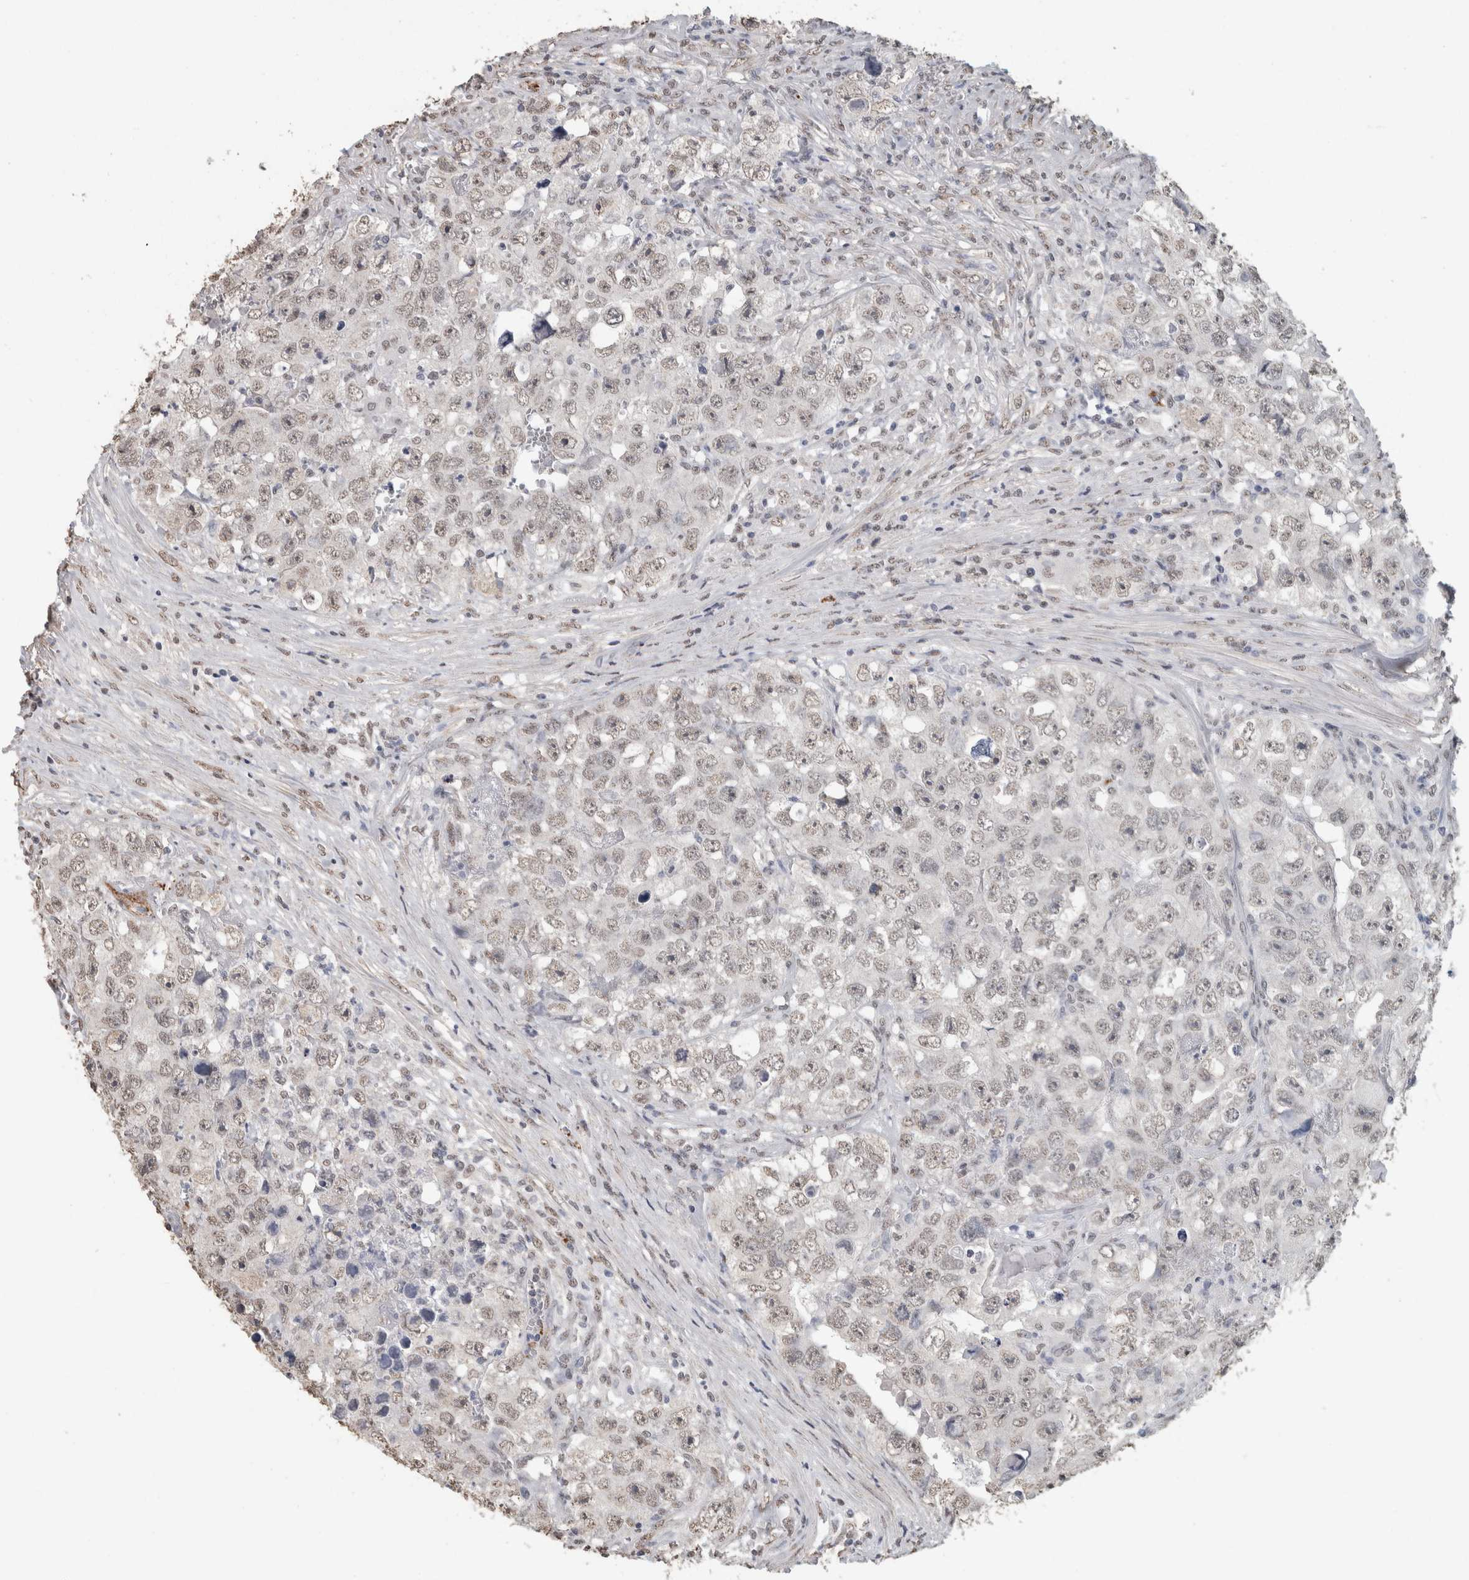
{"staining": {"intensity": "weak", "quantity": "25%-75%", "location": "nuclear"}, "tissue": "testis cancer", "cell_type": "Tumor cells", "image_type": "cancer", "snomed": [{"axis": "morphology", "description": "Seminoma, NOS"}, {"axis": "morphology", "description": "Carcinoma, Embryonal, NOS"}, {"axis": "topography", "description": "Testis"}], "caption": "This is a histology image of immunohistochemistry staining of testis cancer (embryonal carcinoma), which shows weak positivity in the nuclear of tumor cells.", "gene": "LTBP1", "patient": {"sex": "male", "age": 43}}